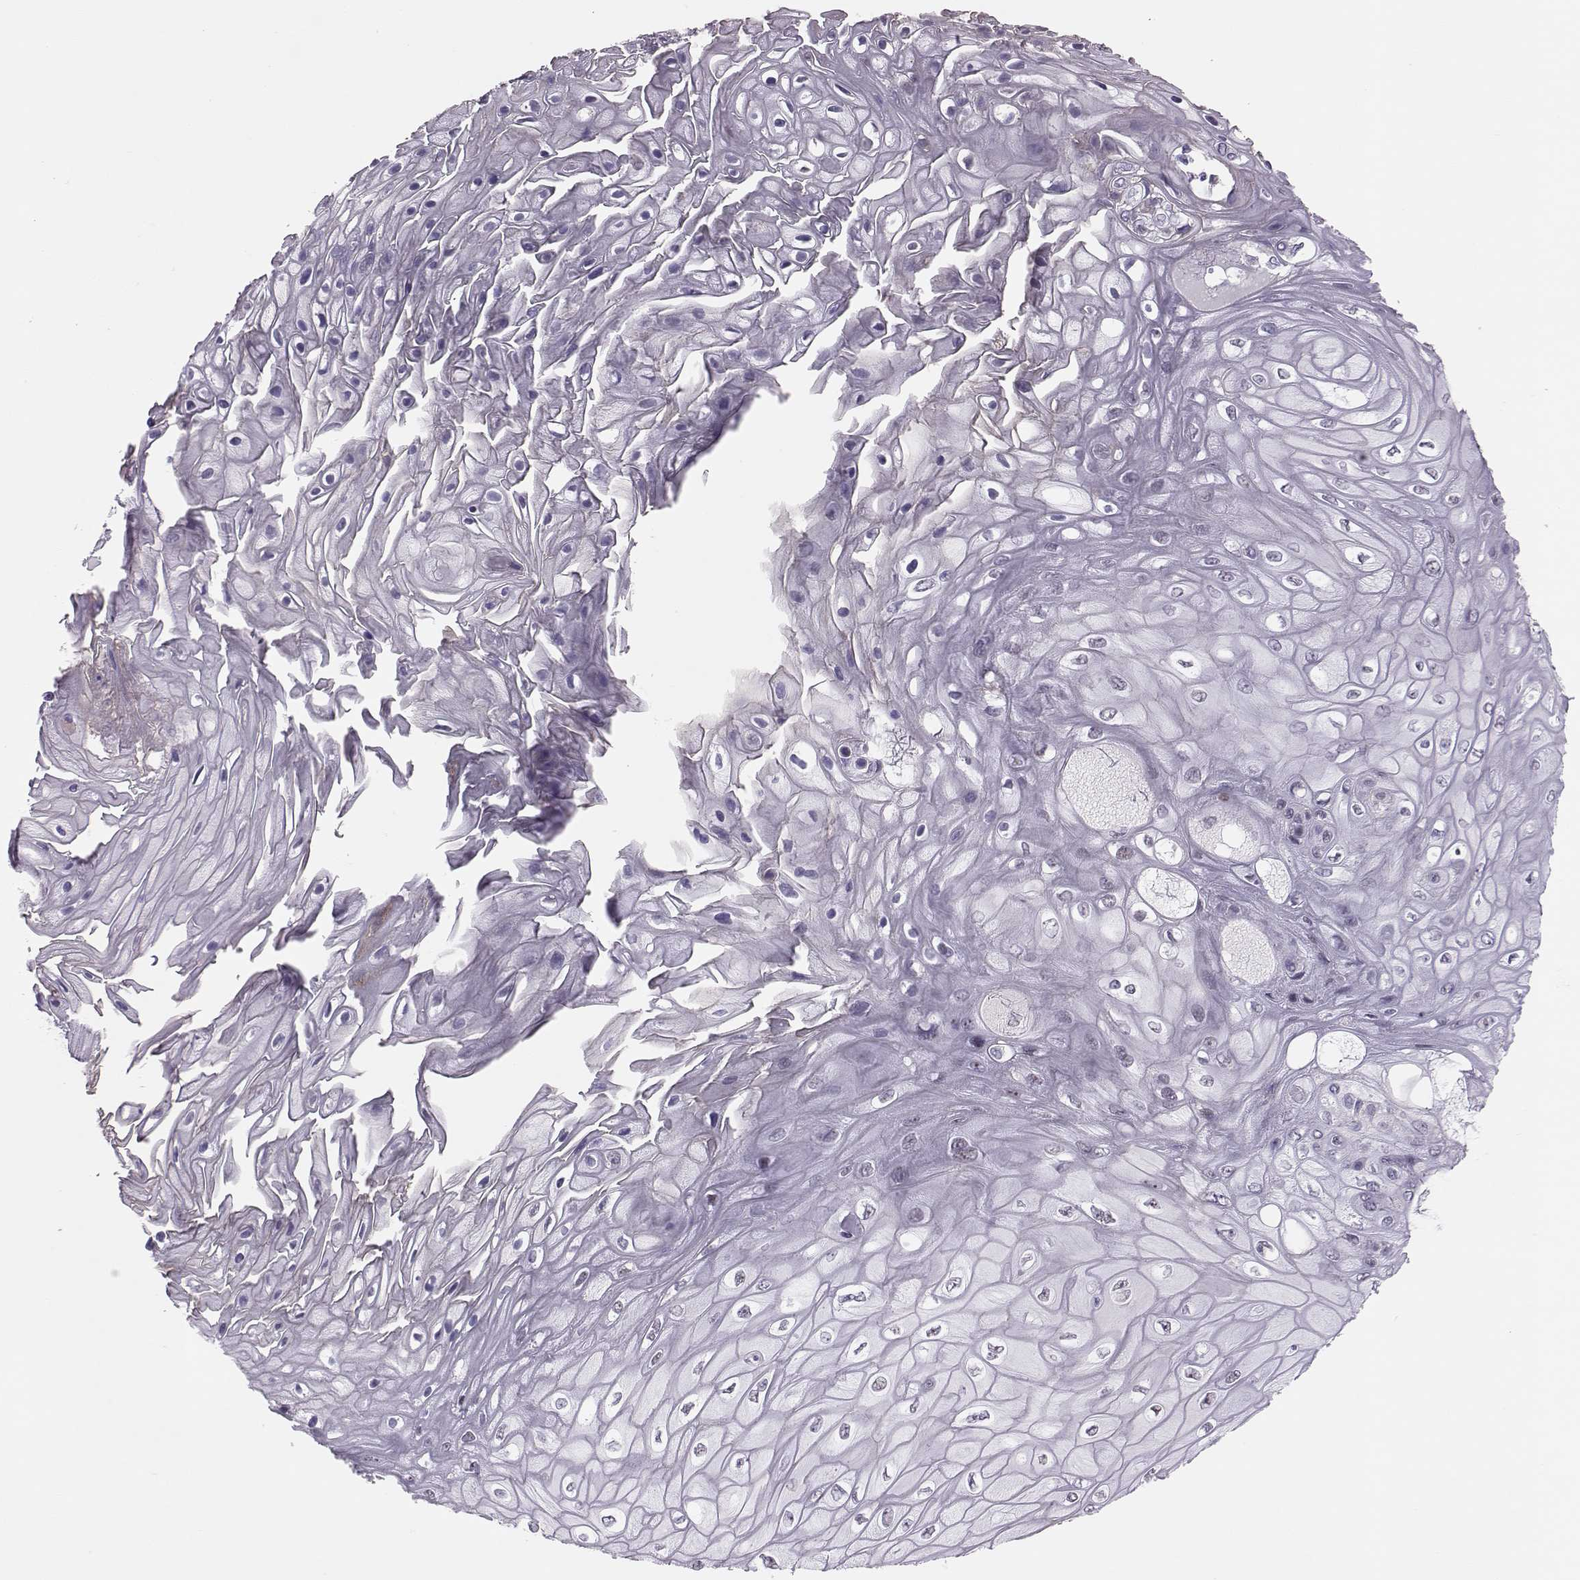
{"staining": {"intensity": "negative", "quantity": "none", "location": "none"}, "tissue": "skin cancer", "cell_type": "Tumor cells", "image_type": "cancer", "snomed": [{"axis": "morphology", "description": "Squamous cell carcinoma, NOS"}, {"axis": "topography", "description": "Skin"}], "caption": "This photomicrograph is of squamous cell carcinoma (skin) stained with immunohistochemistry to label a protein in brown with the nuclei are counter-stained blue. There is no expression in tumor cells.", "gene": "DNAAF1", "patient": {"sex": "male", "age": 62}}